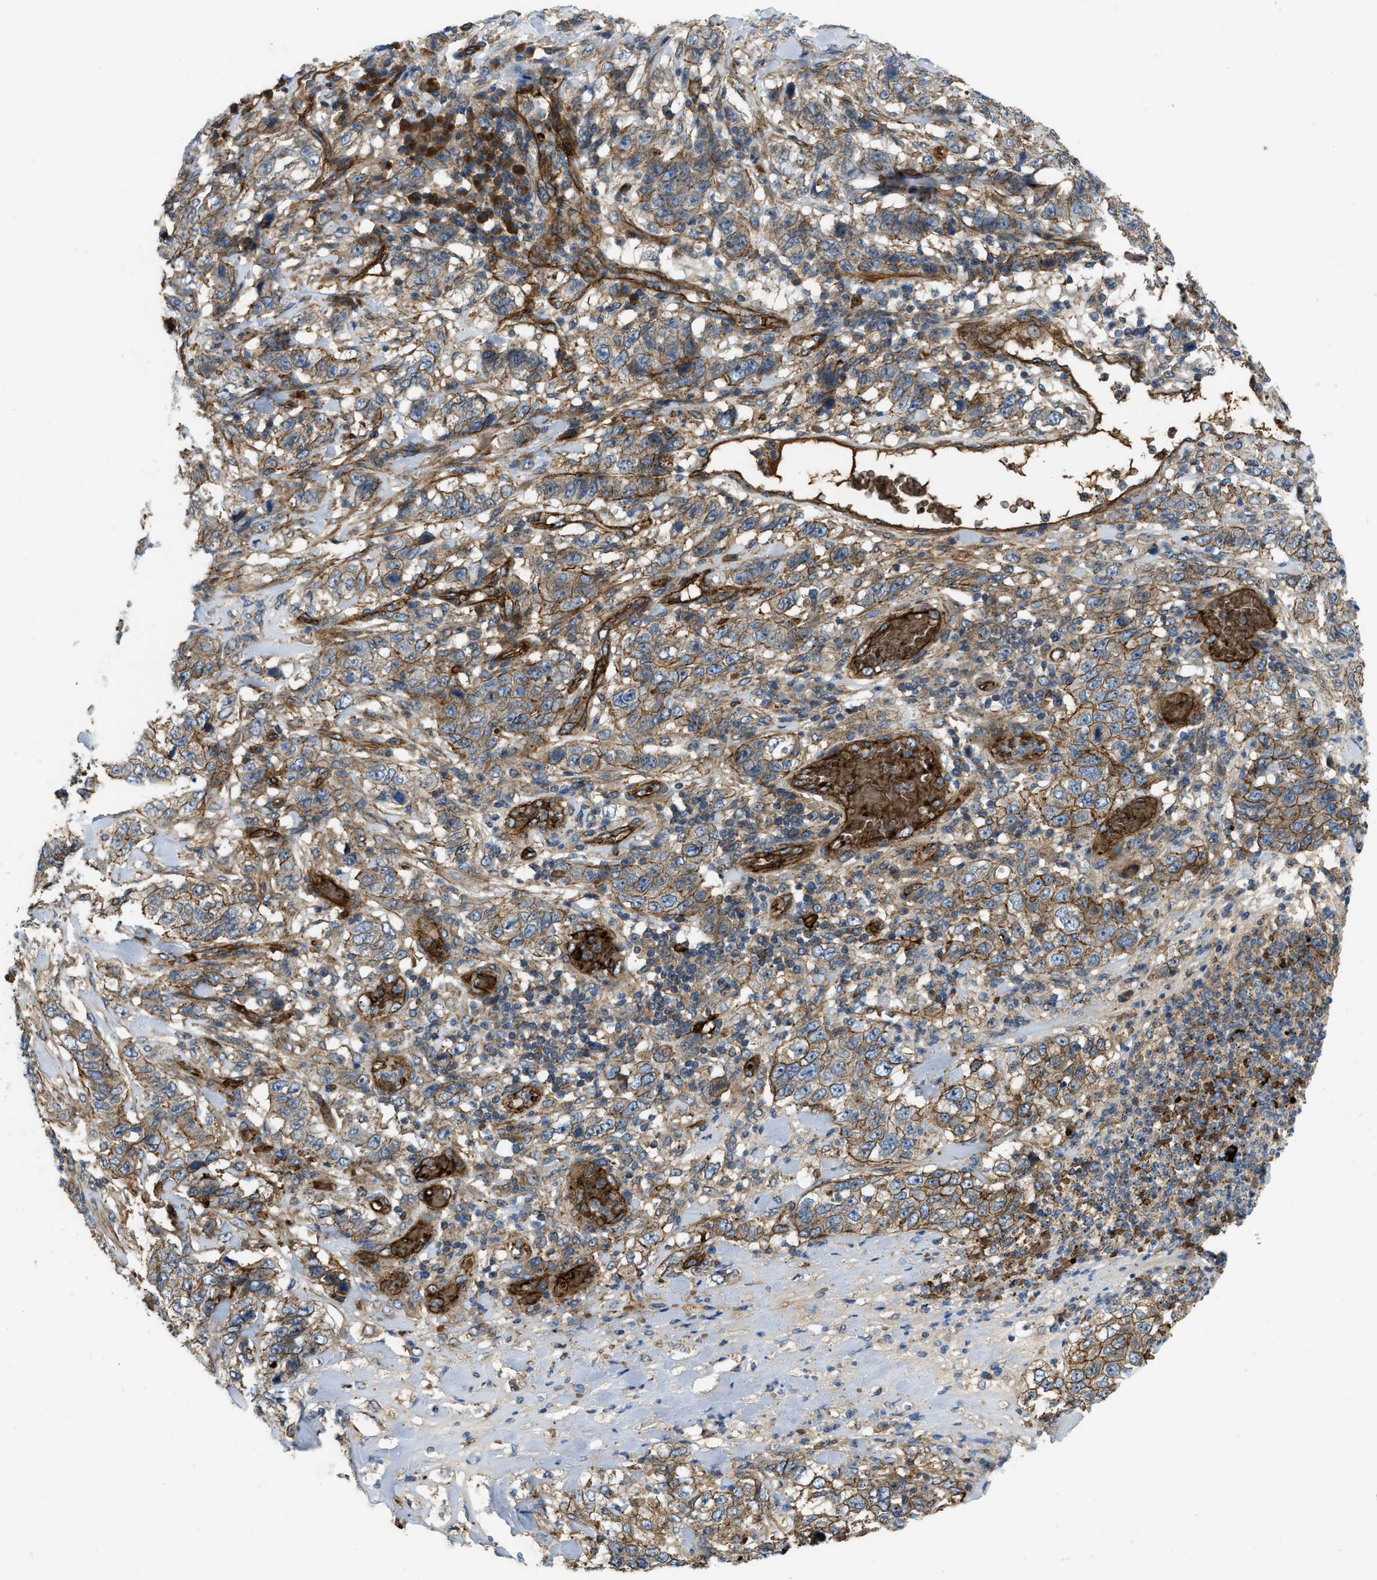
{"staining": {"intensity": "moderate", "quantity": ">75%", "location": "cytoplasmic/membranous"}, "tissue": "stomach cancer", "cell_type": "Tumor cells", "image_type": "cancer", "snomed": [{"axis": "morphology", "description": "Adenocarcinoma, NOS"}, {"axis": "topography", "description": "Stomach"}], "caption": "A micrograph of human stomach adenocarcinoma stained for a protein exhibits moderate cytoplasmic/membranous brown staining in tumor cells.", "gene": "ERC1", "patient": {"sex": "male", "age": 48}}